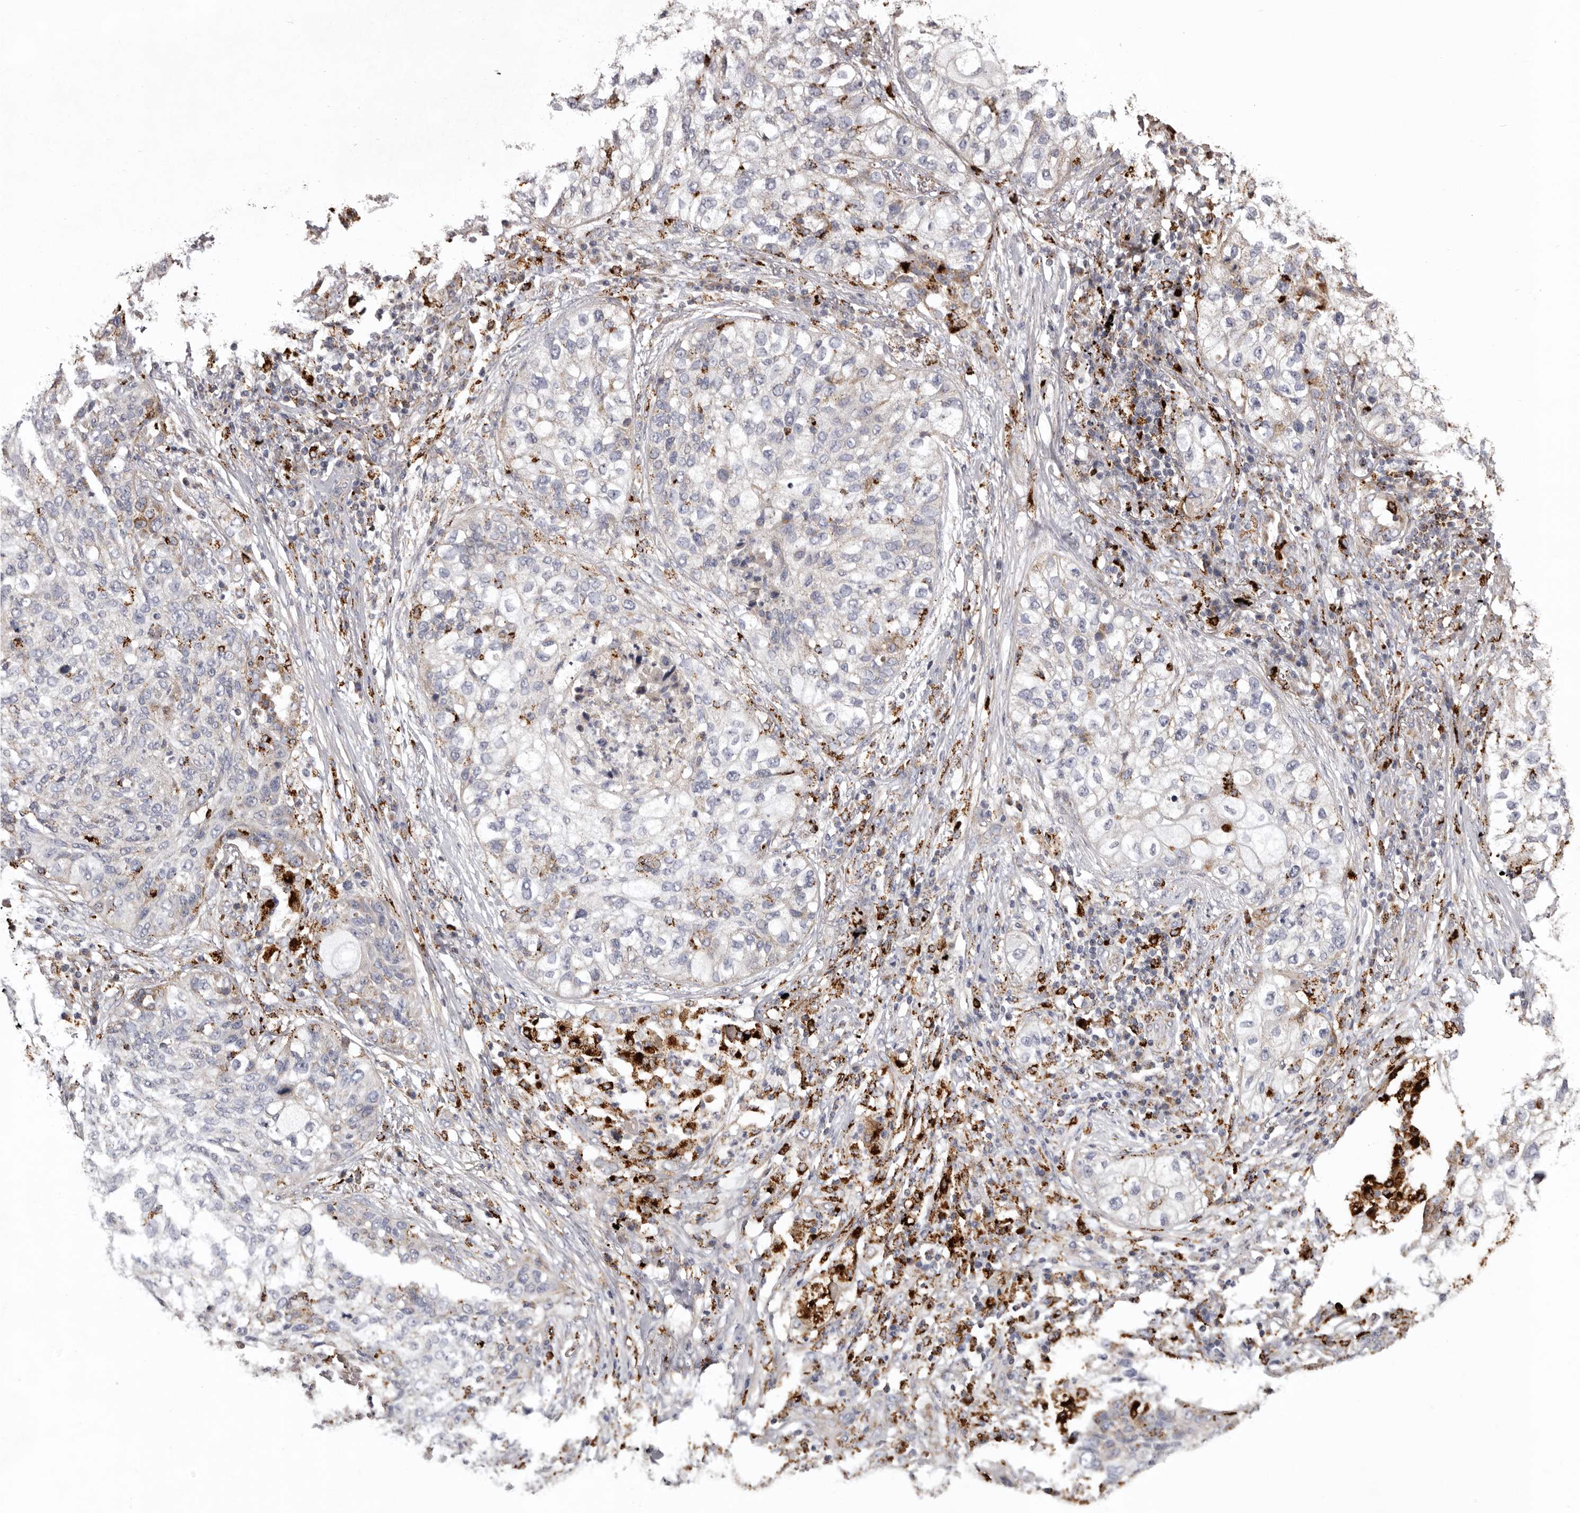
{"staining": {"intensity": "negative", "quantity": "none", "location": "none"}, "tissue": "lung cancer", "cell_type": "Tumor cells", "image_type": "cancer", "snomed": [{"axis": "morphology", "description": "Squamous cell carcinoma, NOS"}, {"axis": "topography", "description": "Lung"}], "caption": "Immunohistochemistry of human lung cancer reveals no staining in tumor cells.", "gene": "MECR", "patient": {"sex": "female", "age": 63}}